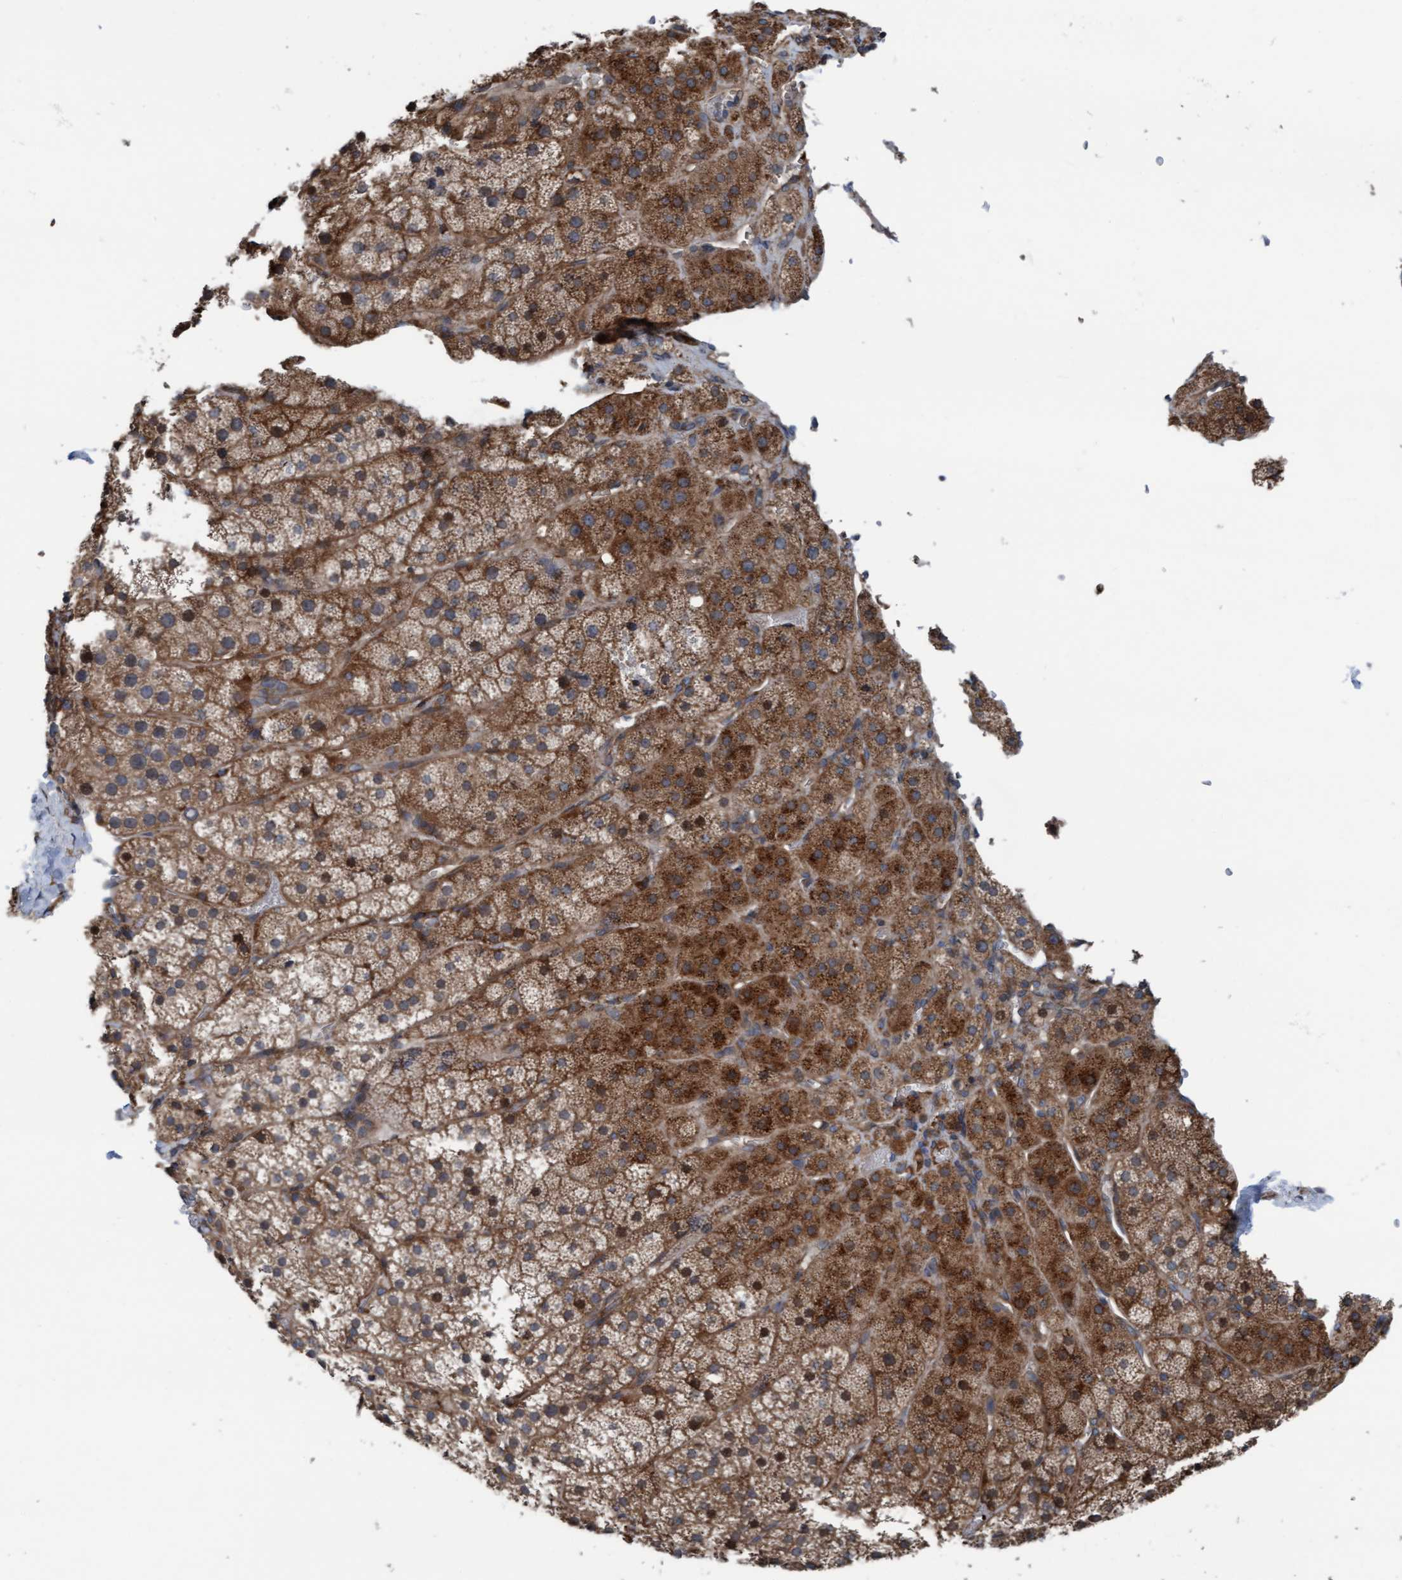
{"staining": {"intensity": "strong", "quantity": "25%-75%", "location": "cytoplasmic/membranous"}, "tissue": "adrenal gland", "cell_type": "Glandular cells", "image_type": "normal", "snomed": [{"axis": "morphology", "description": "Normal tissue, NOS"}, {"axis": "topography", "description": "Adrenal gland"}], "caption": "An immunohistochemistry micrograph of unremarkable tissue is shown. Protein staining in brown highlights strong cytoplasmic/membranous positivity in adrenal gland within glandular cells.", "gene": "RAP1GAP2", "patient": {"sex": "female", "age": 44}}